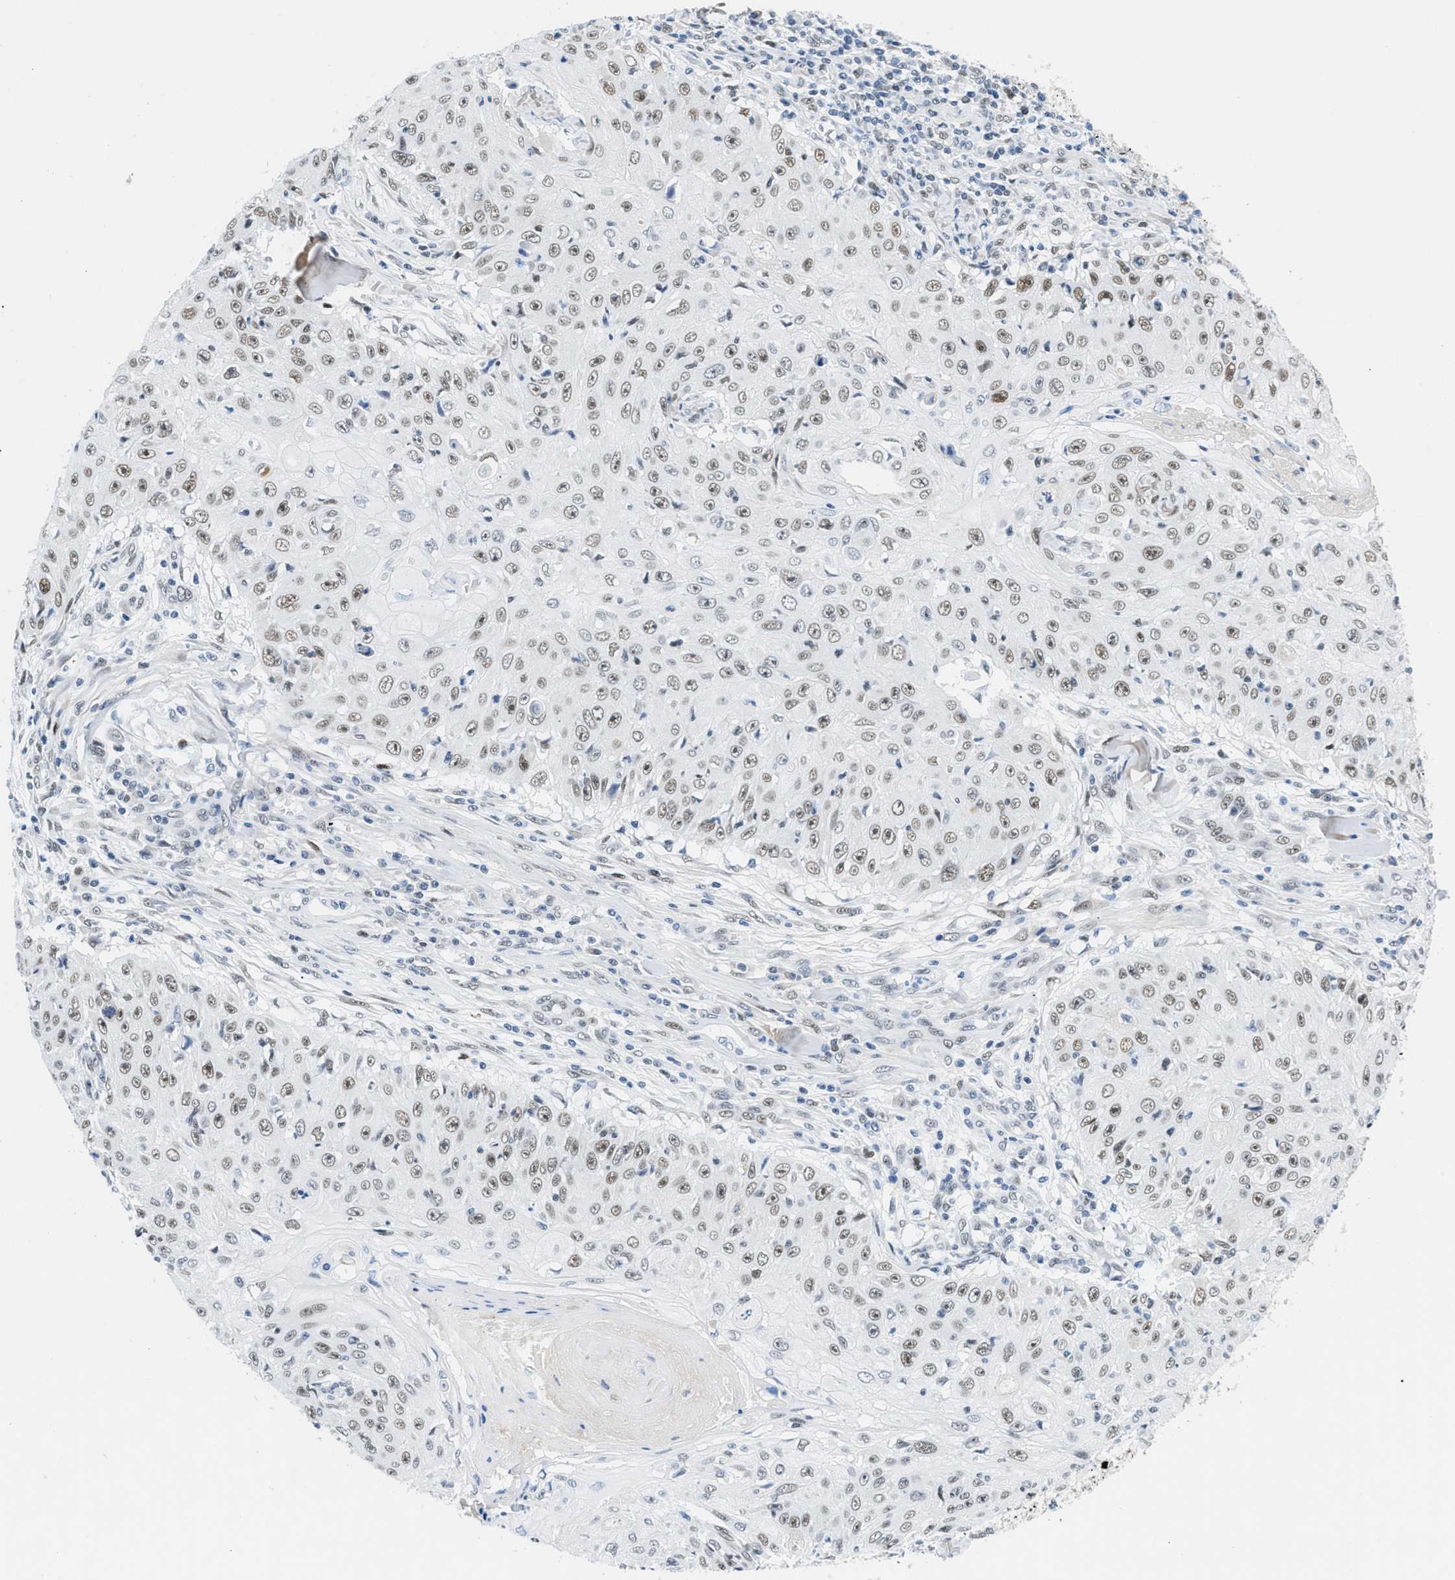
{"staining": {"intensity": "moderate", "quantity": "25%-75%", "location": "nuclear"}, "tissue": "skin cancer", "cell_type": "Tumor cells", "image_type": "cancer", "snomed": [{"axis": "morphology", "description": "Squamous cell carcinoma, NOS"}, {"axis": "topography", "description": "Skin"}], "caption": "About 25%-75% of tumor cells in skin squamous cell carcinoma demonstrate moderate nuclear protein expression as visualized by brown immunohistochemical staining.", "gene": "SMARCAD1", "patient": {"sex": "male", "age": 86}}